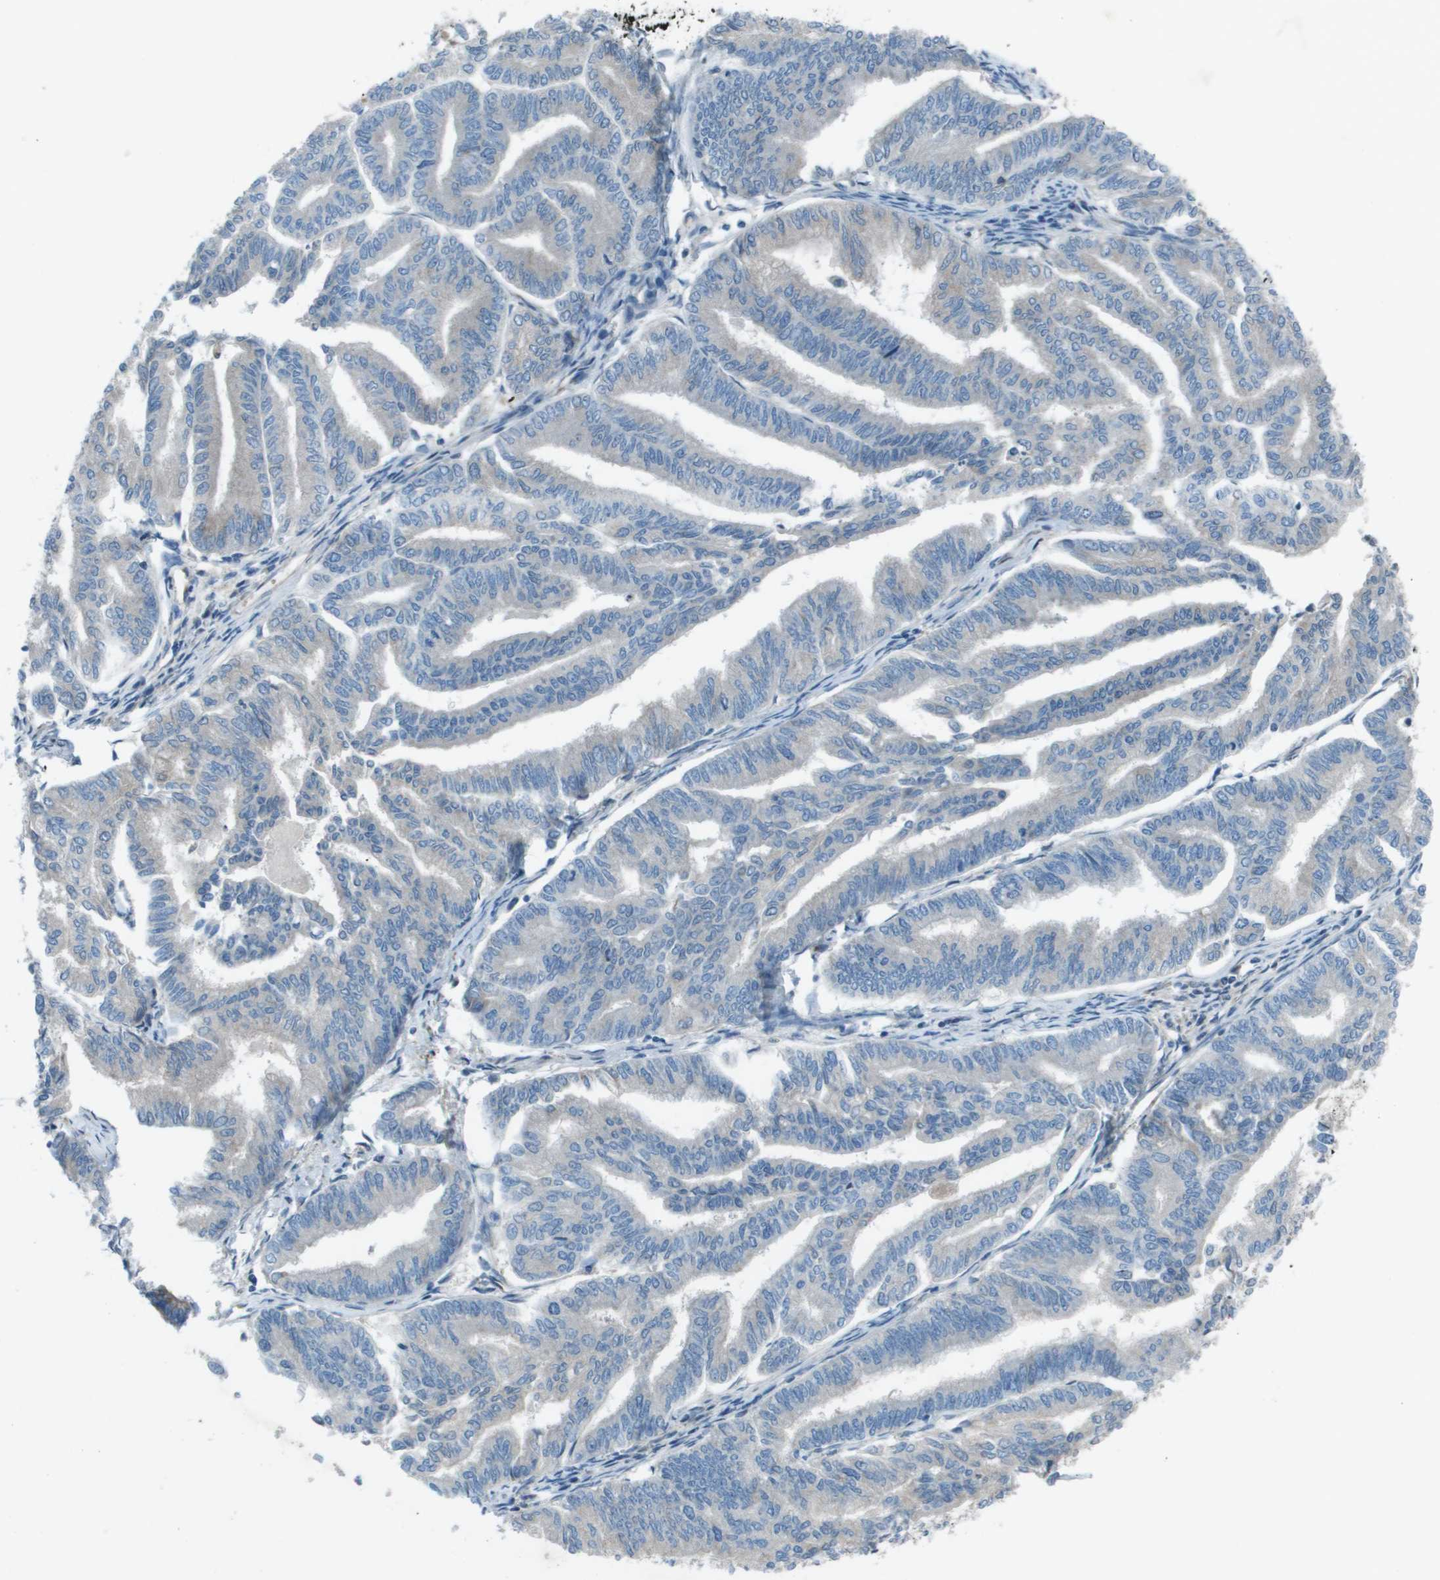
{"staining": {"intensity": "weak", "quantity": "<25%", "location": "cytoplasmic/membranous"}, "tissue": "endometrial cancer", "cell_type": "Tumor cells", "image_type": "cancer", "snomed": [{"axis": "morphology", "description": "Adenocarcinoma, NOS"}, {"axis": "topography", "description": "Endometrium"}], "caption": "IHC of human endometrial cancer displays no expression in tumor cells. (Immunohistochemistry, brightfield microscopy, high magnification).", "gene": "CAMK4", "patient": {"sex": "female", "age": 79}}